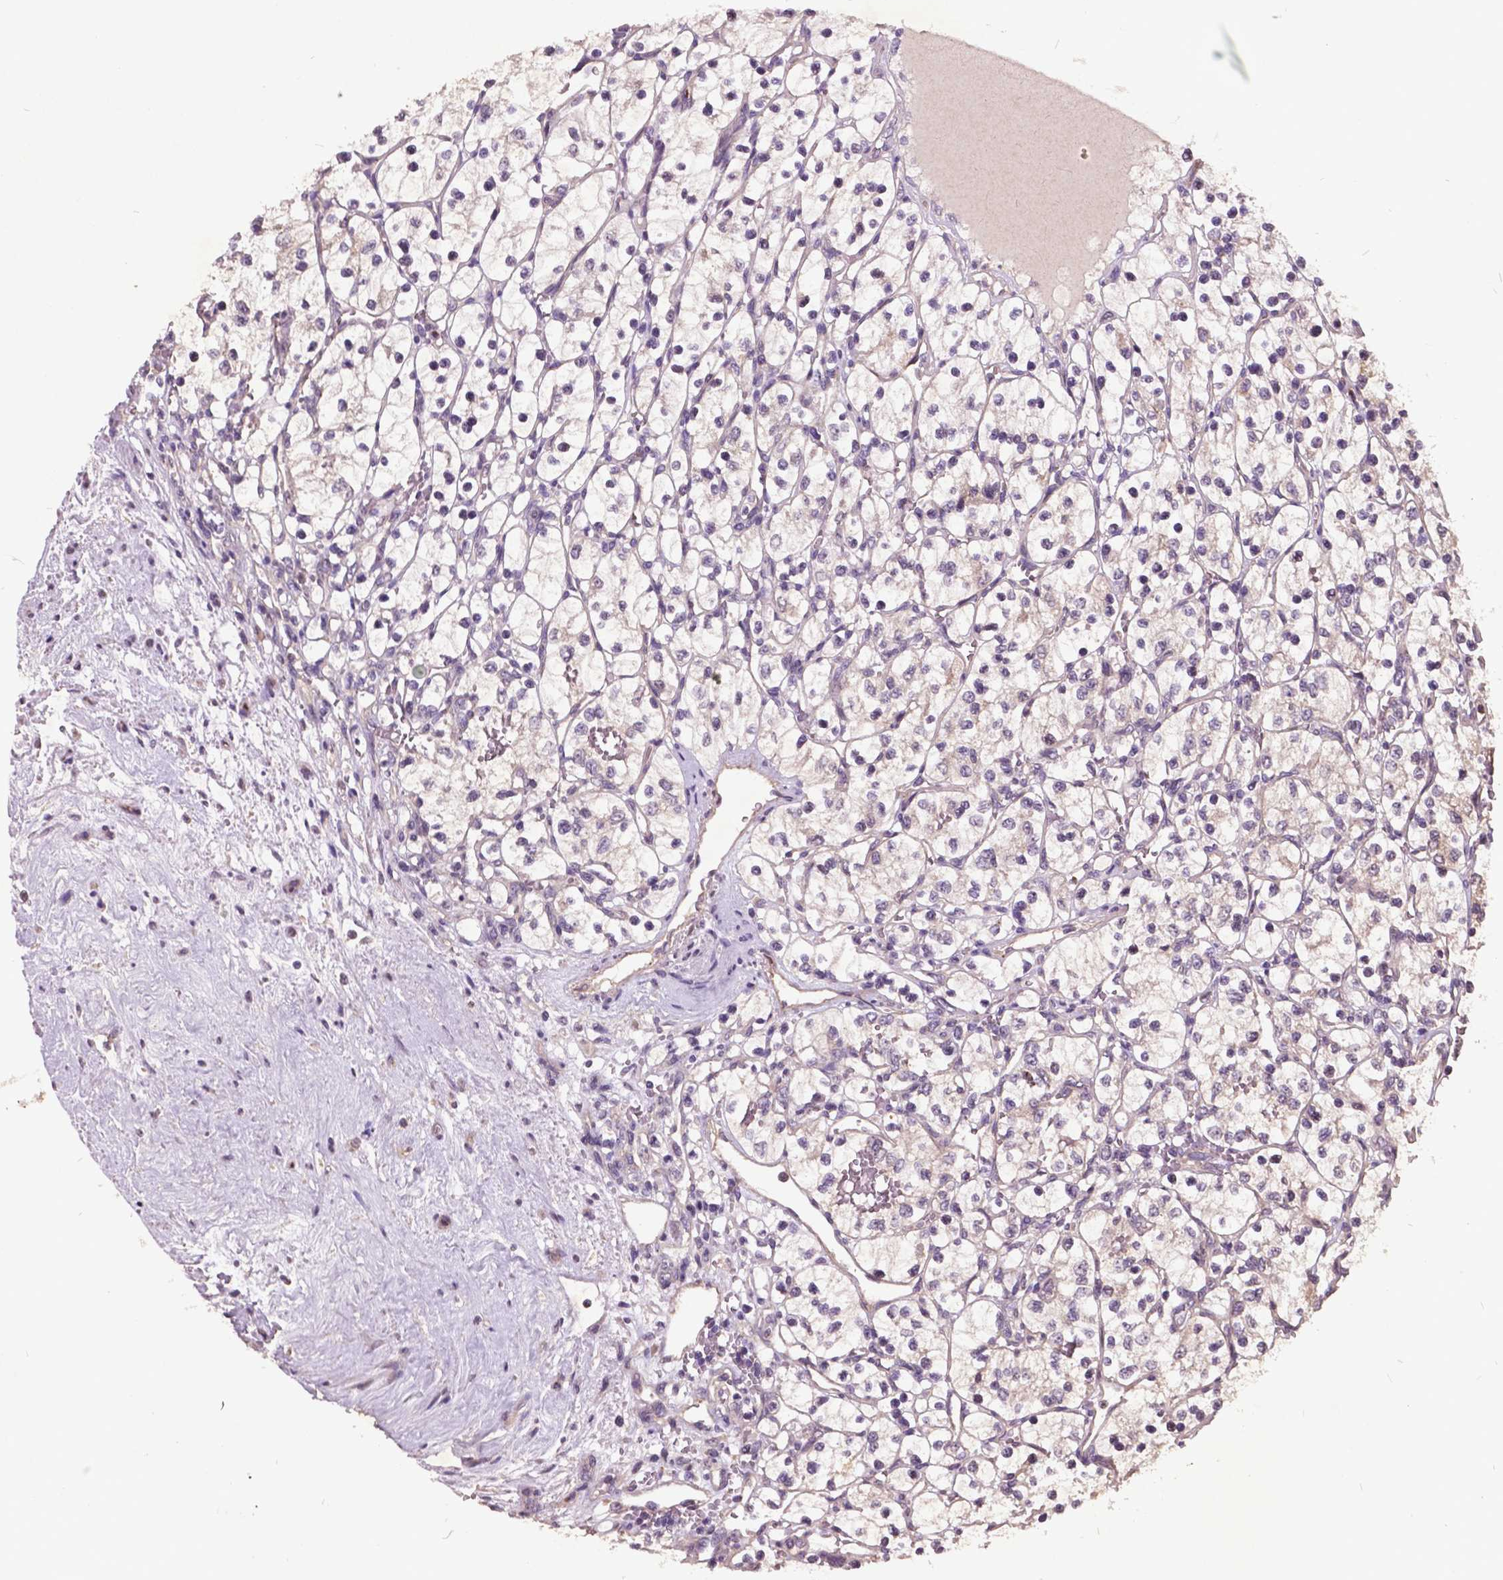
{"staining": {"intensity": "negative", "quantity": "none", "location": "none"}, "tissue": "renal cancer", "cell_type": "Tumor cells", "image_type": "cancer", "snomed": [{"axis": "morphology", "description": "Adenocarcinoma, NOS"}, {"axis": "topography", "description": "Kidney"}], "caption": "Immunohistochemistry (IHC) image of human renal cancer (adenocarcinoma) stained for a protein (brown), which displays no staining in tumor cells.", "gene": "AP1S3", "patient": {"sex": "female", "age": 69}}